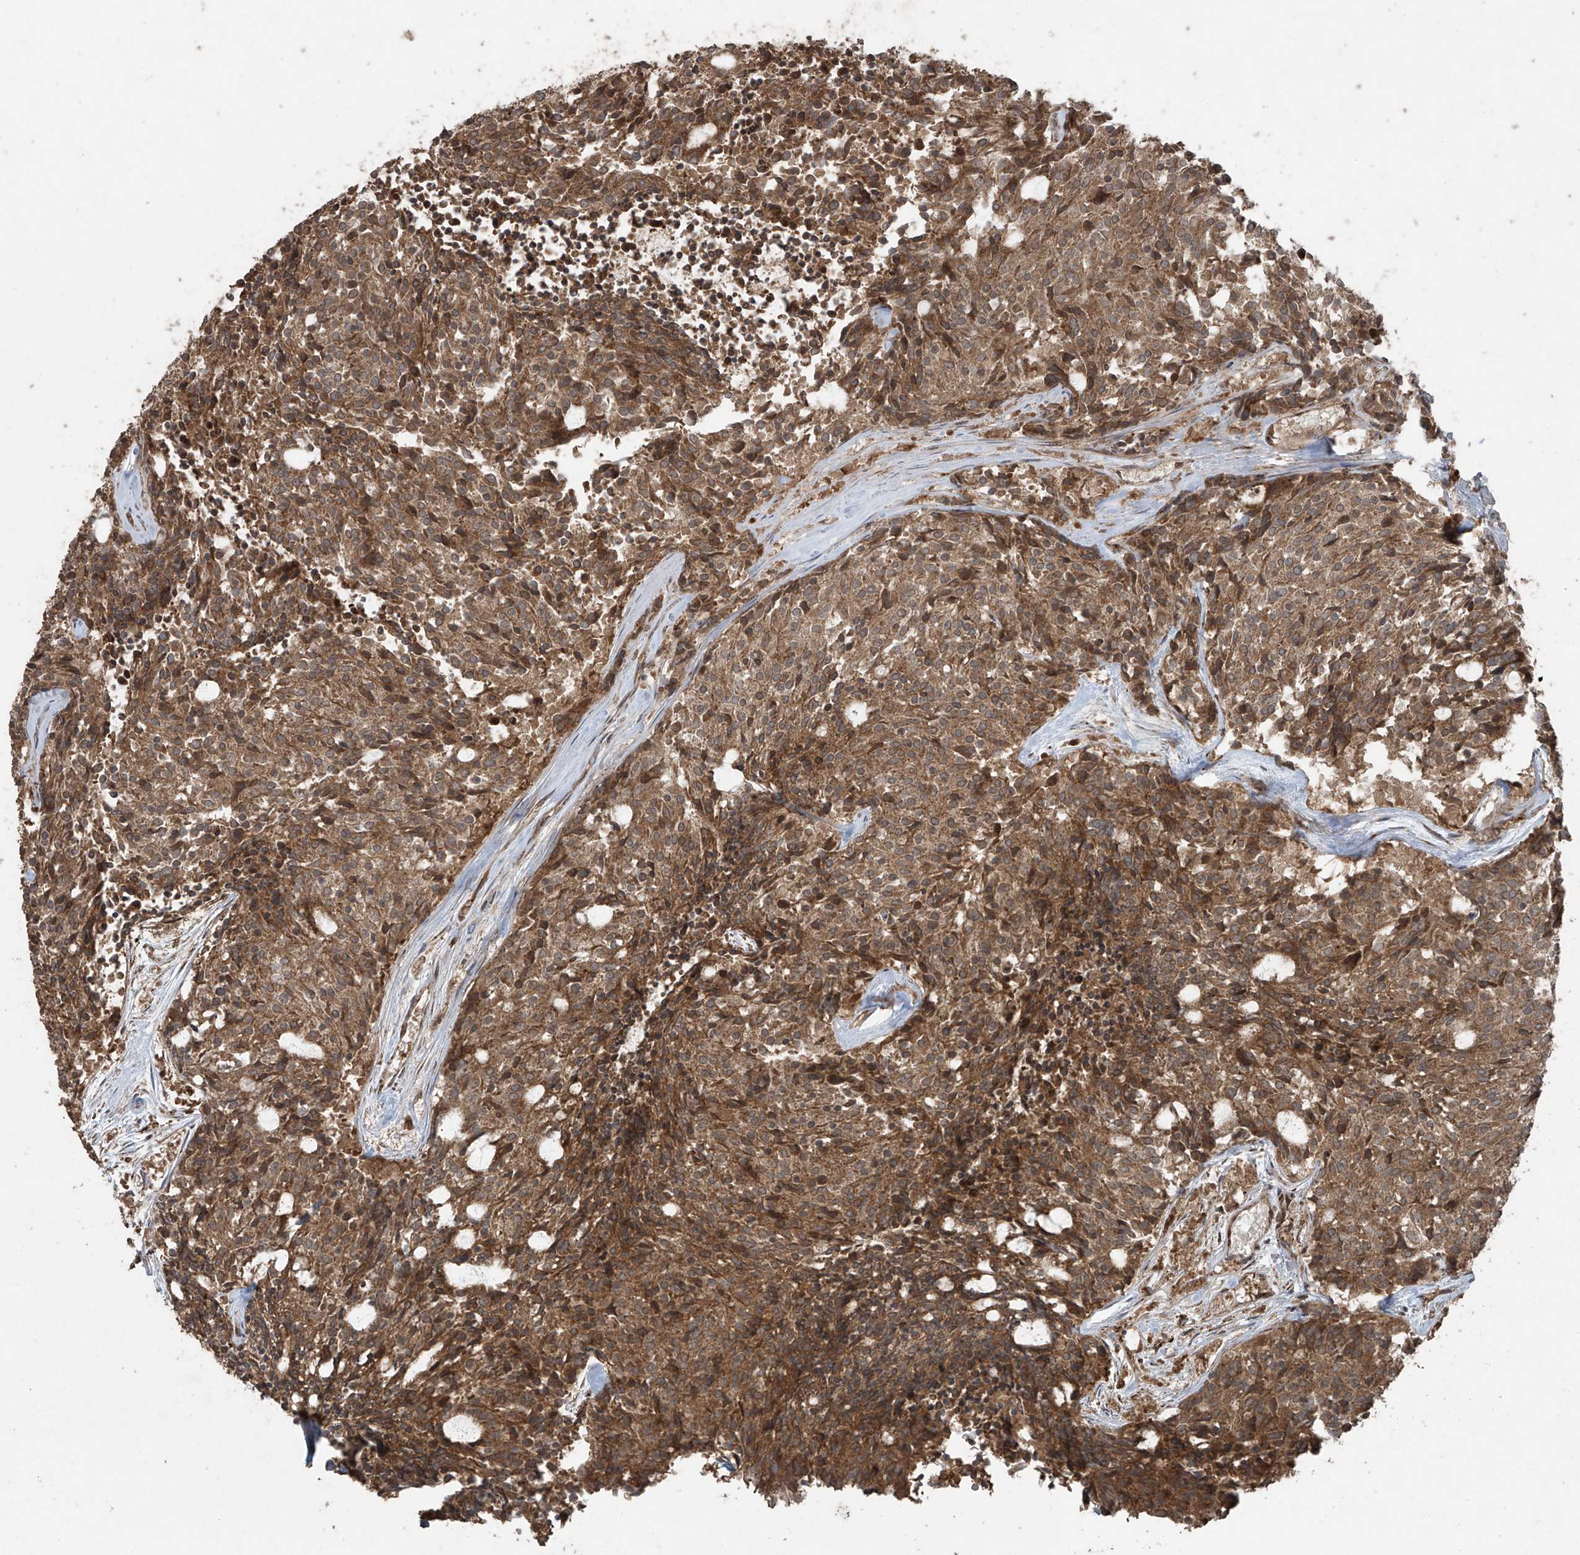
{"staining": {"intensity": "moderate", "quantity": ">75%", "location": "cytoplasmic/membranous"}, "tissue": "carcinoid", "cell_type": "Tumor cells", "image_type": "cancer", "snomed": [{"axis": "morphology", "description": "Carcinoid, malignant, NOS"}, {"axis": "topography", "description": "Pancreas"}], "caption": "Immunohistochemistry (IHC) micrograph of neoplastic tissue: human carcinoid (malignant) stained using immunohistochemistry demonstrates medium levels of moderate protein expression localized specifically in the cytoplasmic/membranous of tumor cells, appearing as a cytoplasmic/membranous brown color.", "gene": "PGPEP1", "patient": {"sex": "female", "age": 54}}